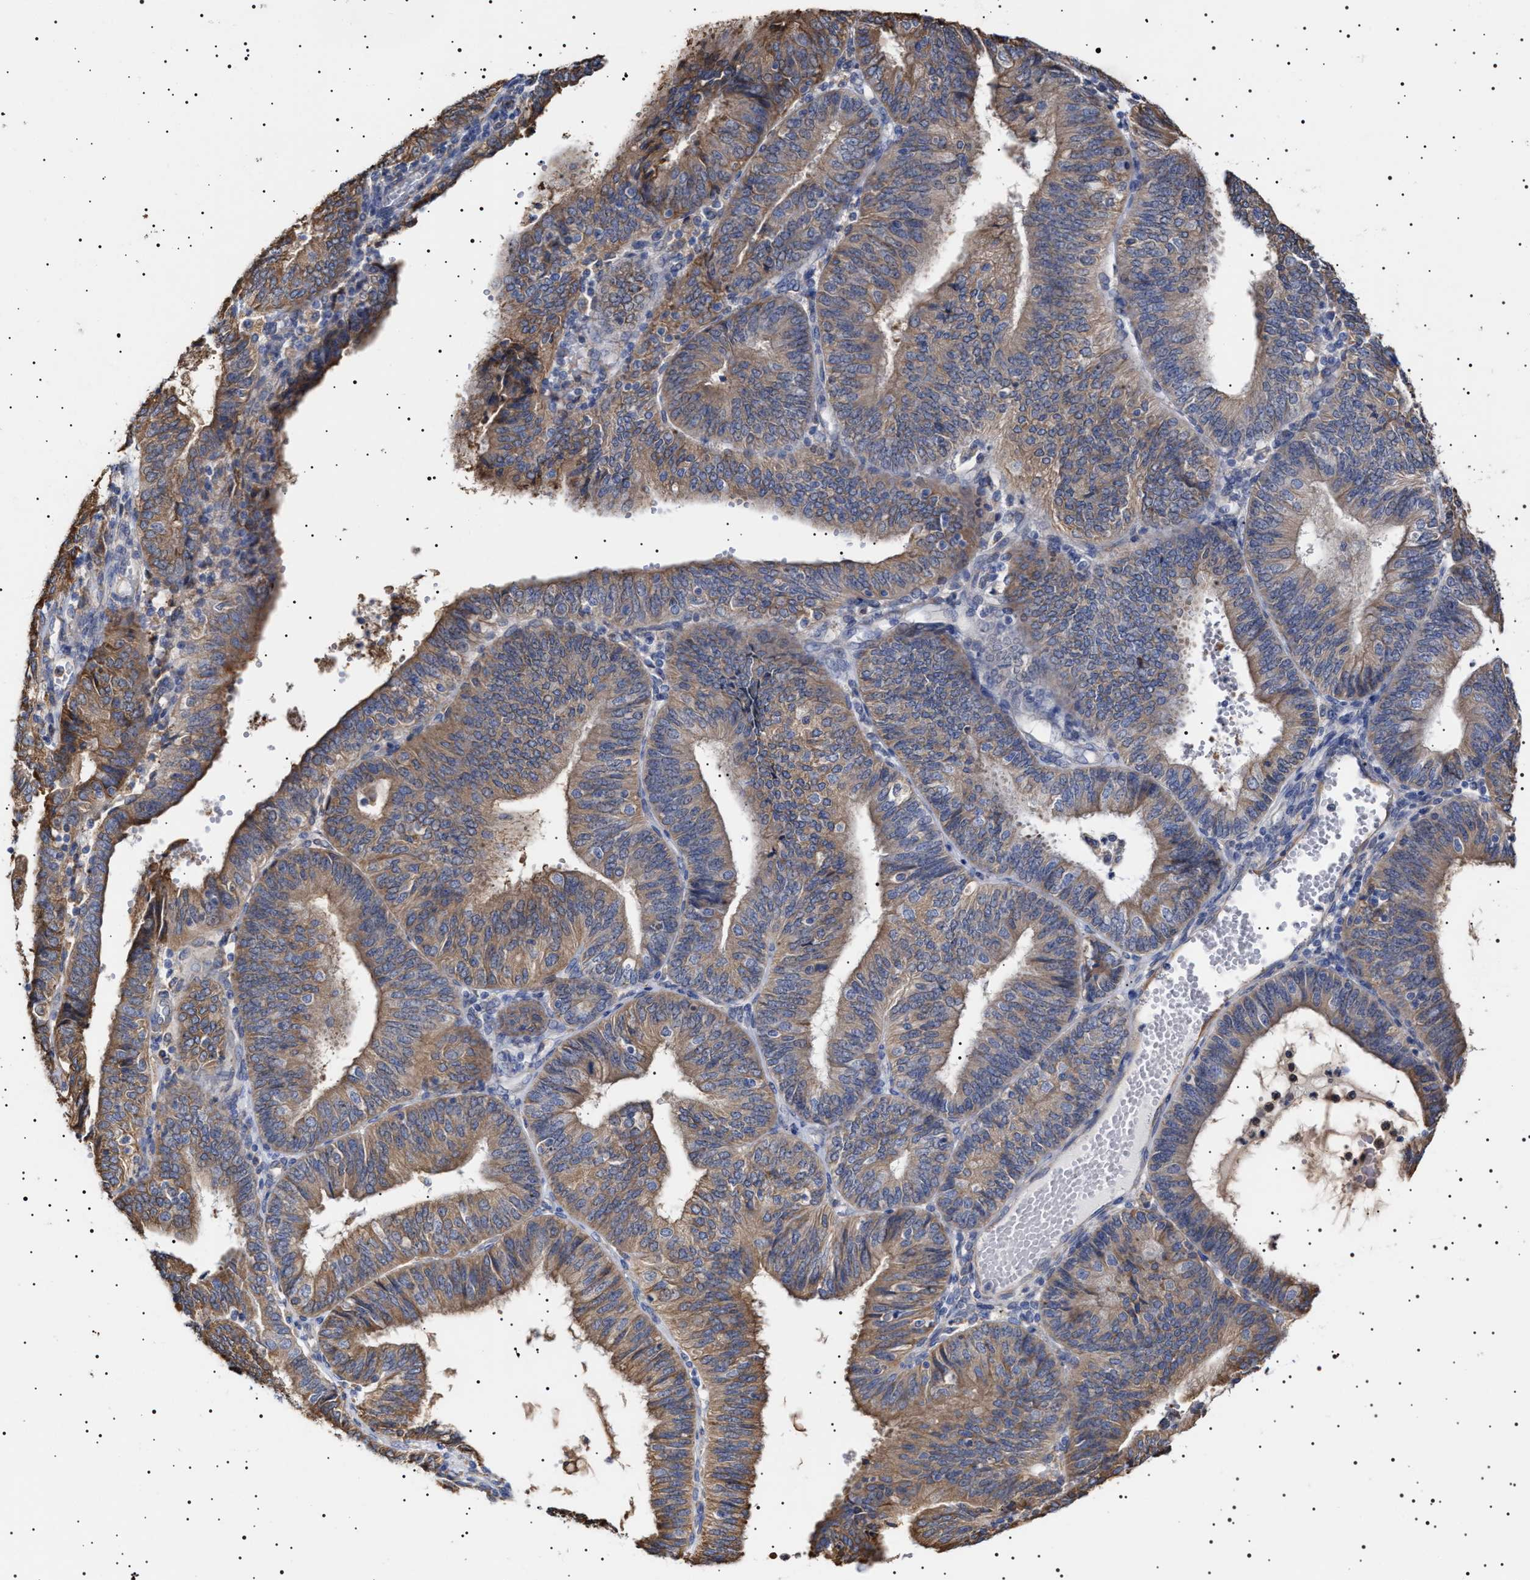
{"staining": {"intensity": "moderate", "quantity": ">75%", "location": "cytoplasmic/membranous"}, "tissue": "endometrial cancer", "cell_type": "Tumor cells", "image_type": "cancer", "snomed": [{"axis": "morphology", "description": "Adenocarcinoma, NOS"}, {"axis": "topography", "description": "Endometrium"}], "caption": "Human endometrial cancer (adenocarcinoma) stained with a protein marker exhibits moderate staining in tumor cells.", "gene": "ERCC6L2", "patient": {"sex": "female", "age": 58}}